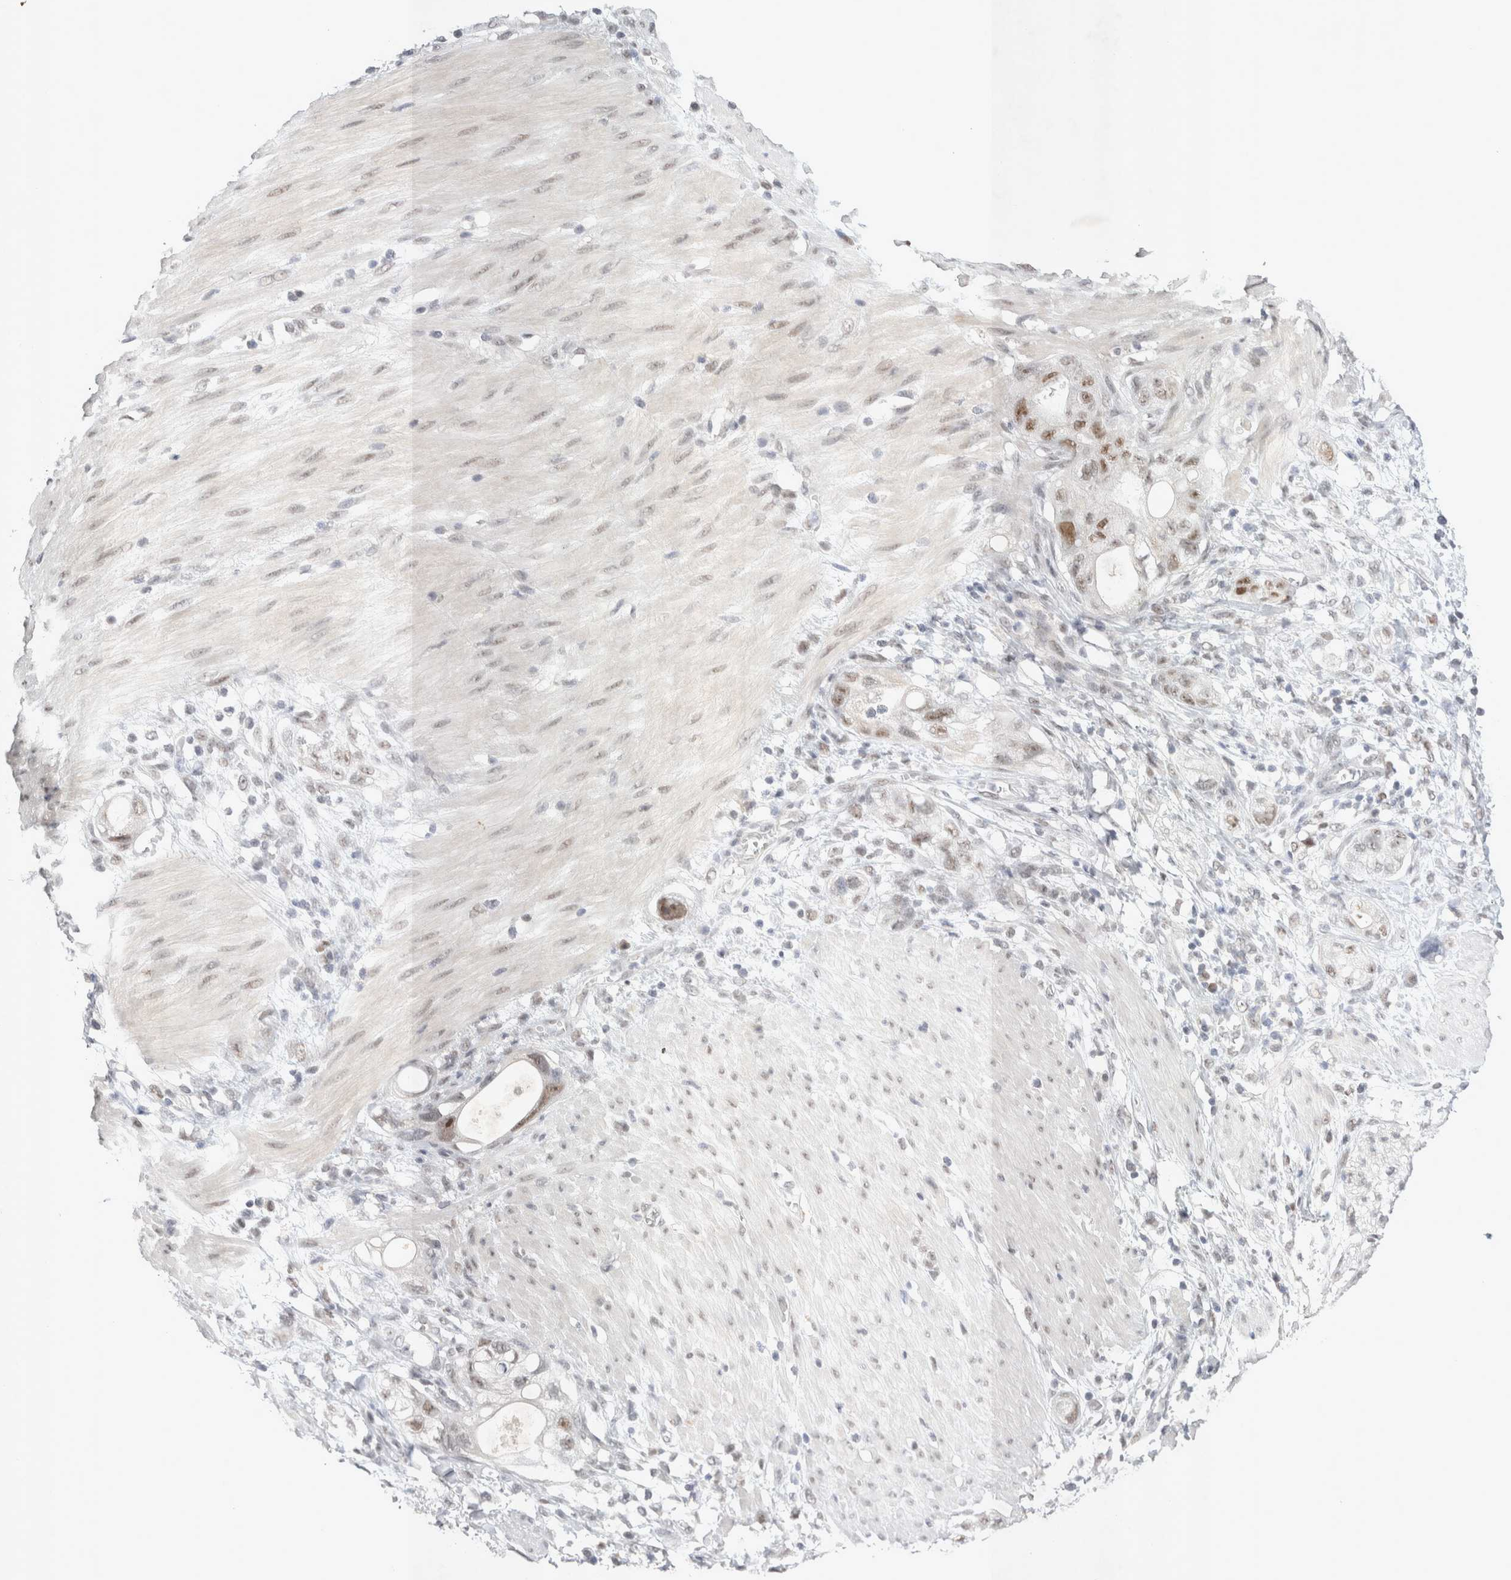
{"staining": {"intensity": "moderate", "quantity": ">75%", "location": "nuclear"}, "tissue": "stomach cancer", "cell_type": "Tumor cells", "image_type": "cancer", "snomed": [{"axis": "morphology", "description": "Adenocarcinoma, NOS"}, {"axis": "topography", "description": "Stomach"}, {"axis": "topography", "description": "Stomach, lower"}], "caption": "A photomicrograph of human stomach cancer (adenocarcinoma) stained for a protein displays moderate nuclear brown staining in tumor cells. The staining was performed using DAB (3,3'-diaminobenzidine) to visualize the protein expression in brown, while the nuclei were stained in blue with hematoxylin (Magnification: 20x).", "gene": "RECQL4", "patient": {"sex": "female", "age": 48}}